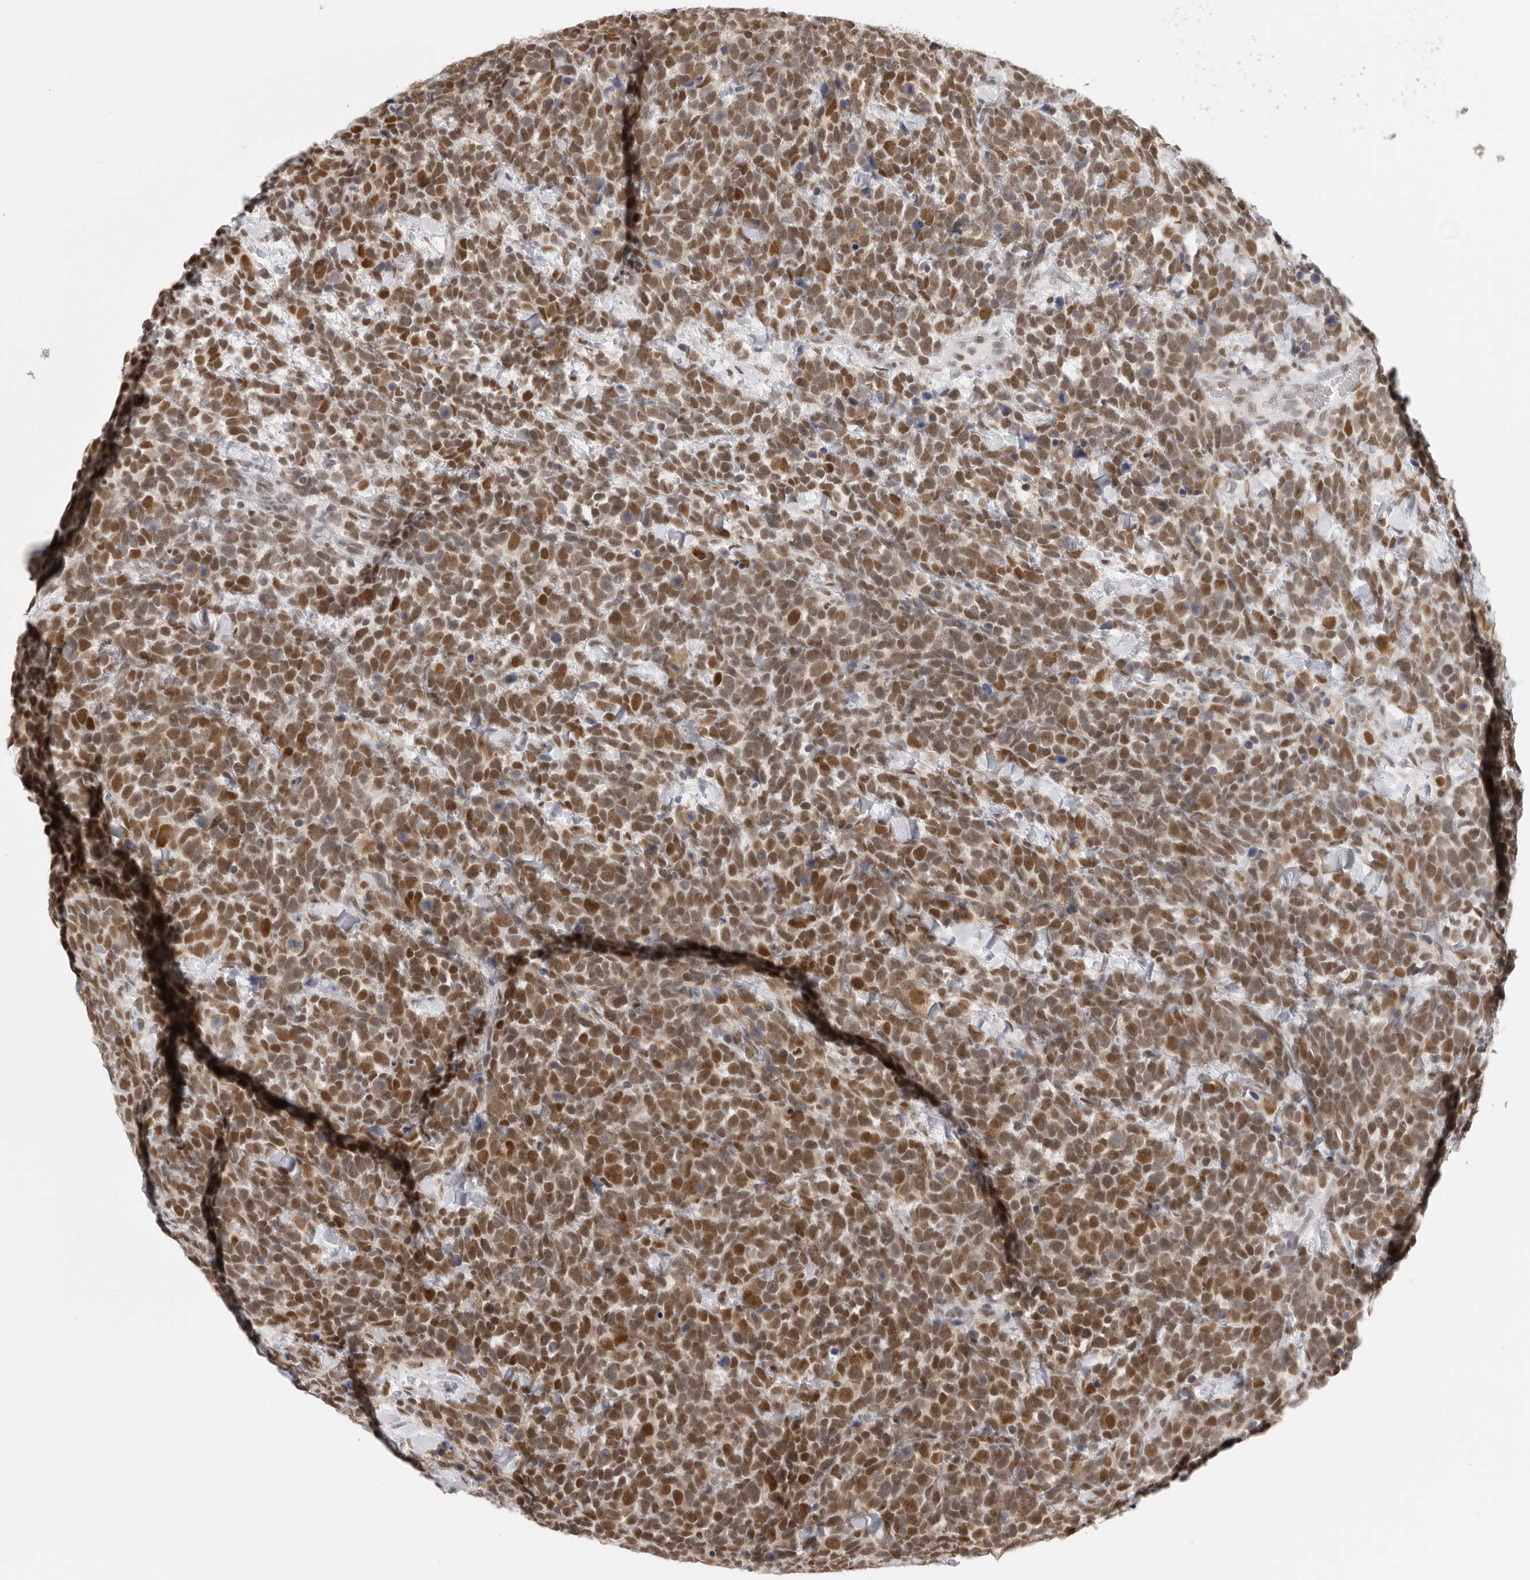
{"staining": {"intensity": "moderate", "quantity": ">75%", "location": "nuclear"}, "tissue": "urothelial cancer", "cell_type": "Tumor cells", "image_type": "cancer", "snomed": [{"axis": "morphology", "description": "Urothelial carcinoma, High grade"}, {"axis": "topography", "description": "Urinary bladder"}], "caption": "Tumor cells reveal moderate nuclear staining in about >75% of cells in urothelial carcinoma (high-grade).", "gene": "RPA2", "patient": {"sex": "female", "age": 82}}